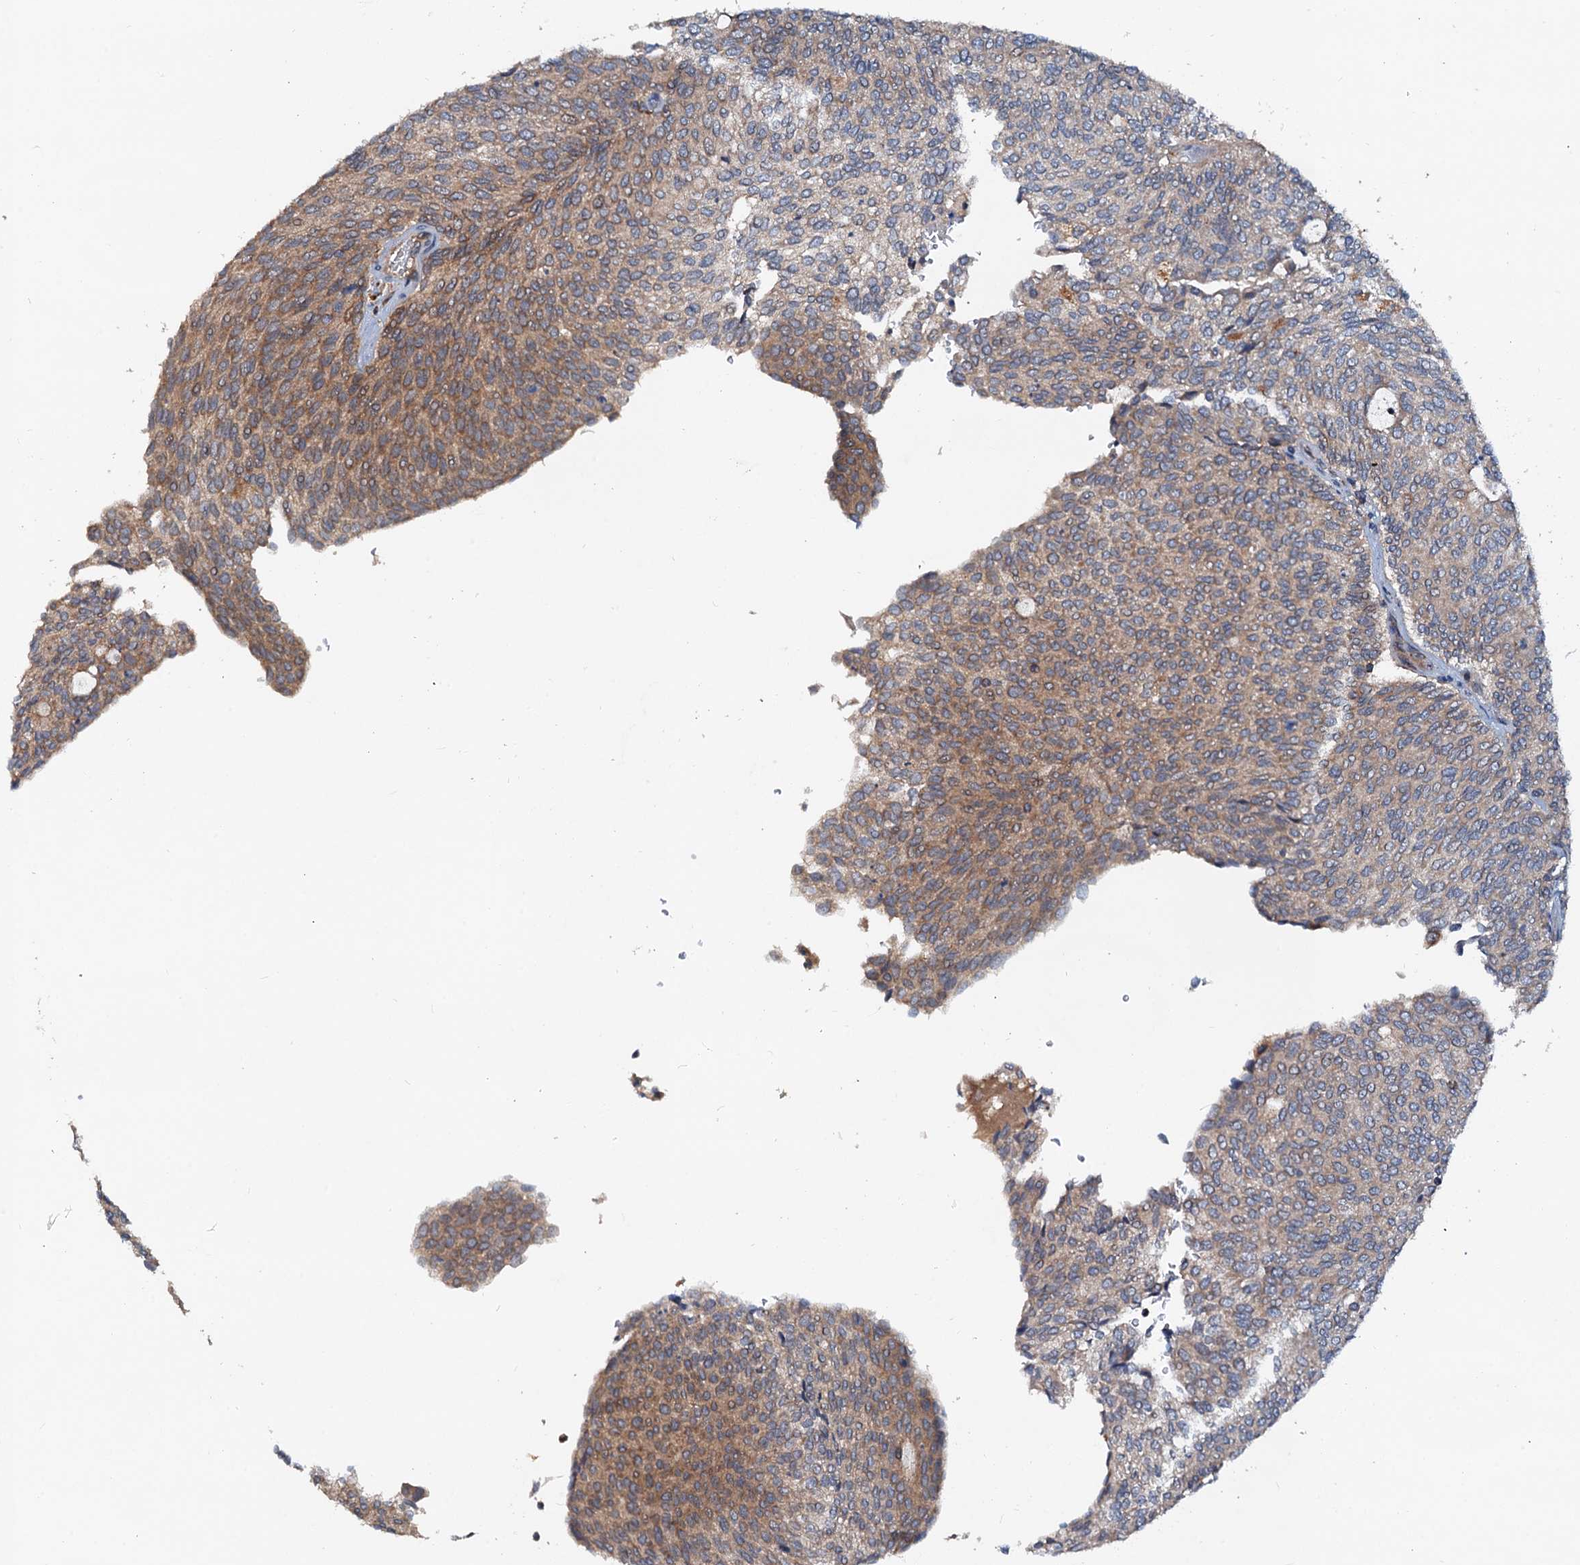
{"staining": {"intensity": "moderate", "quantity": "25%-75%", "location": "cytoplasmic/membranous"}, "tissue": "urothelial cancer", "cell_type": "Tumor cells", "image_type": "cancer", "snomed": [{"axis": "morphology", "description": "Urothelial carcinoma, Low grade"}, {"axis": "topography", "description": "Urinary bladder"}], "caption": "This micrograph shows immunohistochemistry staining of human urothelial cancer, with medium moderate cytoplasmic/membranous staining in approximately 25%-75% of tumor cells.", "gene": "EFL1", "patient": {"sex": "female", "age": 79}}